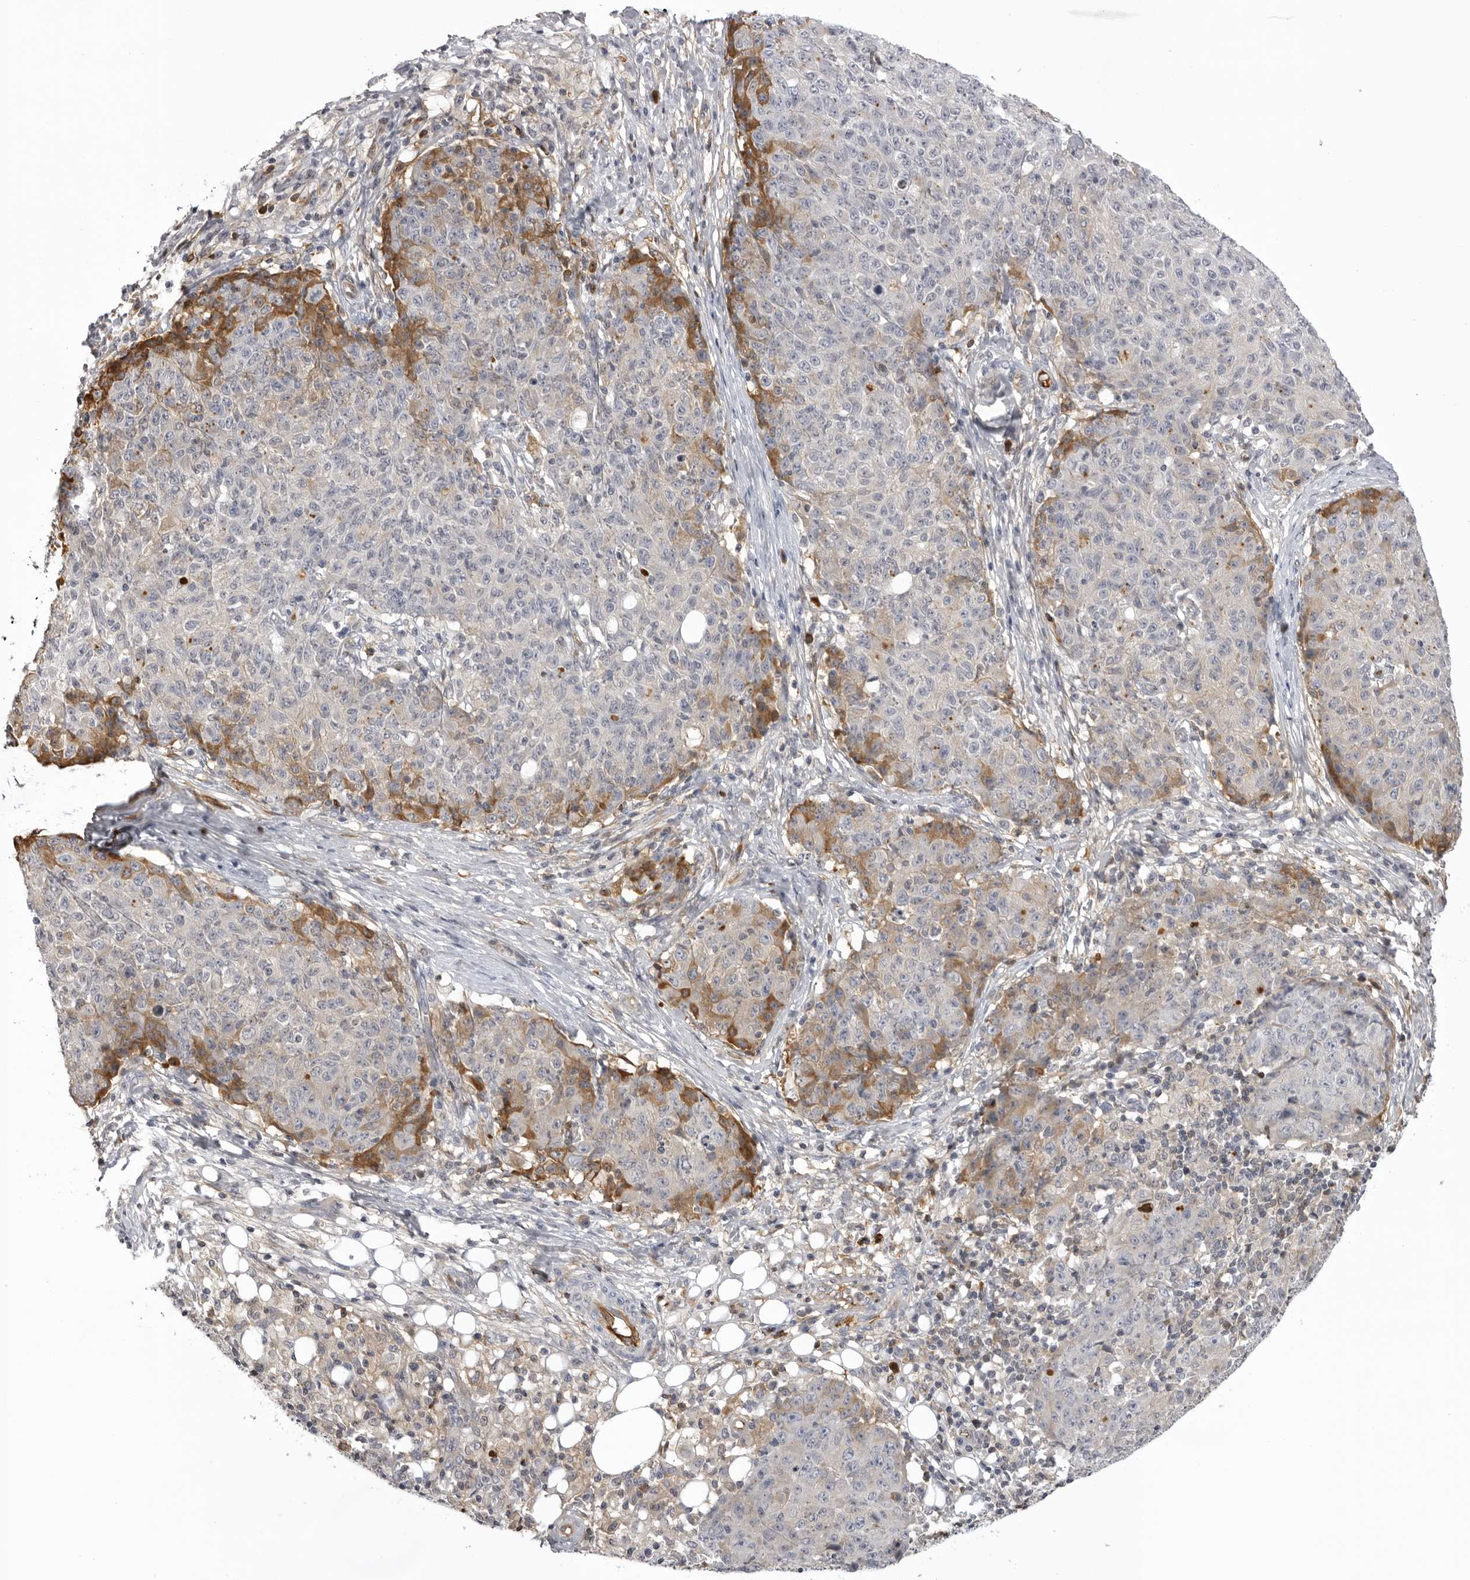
{"staining": {"intensity": "moderate", "quantity": "<25%", "location": "cytoplasmic/membranous"}, "tissue": "ovarian cancer", "cell_type": "Tumor cells", "image_type": "cancer", "snomed": [{"axis": "morphology", "description": "Carcinoma, endometroid"}, {"axis": "topography", "description": "Ovary"}], "caption": "Ovarian endometroid carcinoma was stained to show a protein in brown. There is low levels of moderate cytoplasmic/membranous positivity in about <25% of tumor cells. The protein is stained brown, and the nuclei are stained in blue (DAB IHC with brightfield microscopy, high magnification).", "gene": "PLEKHF2", "patient": {"sex": "female", "age": 42}}